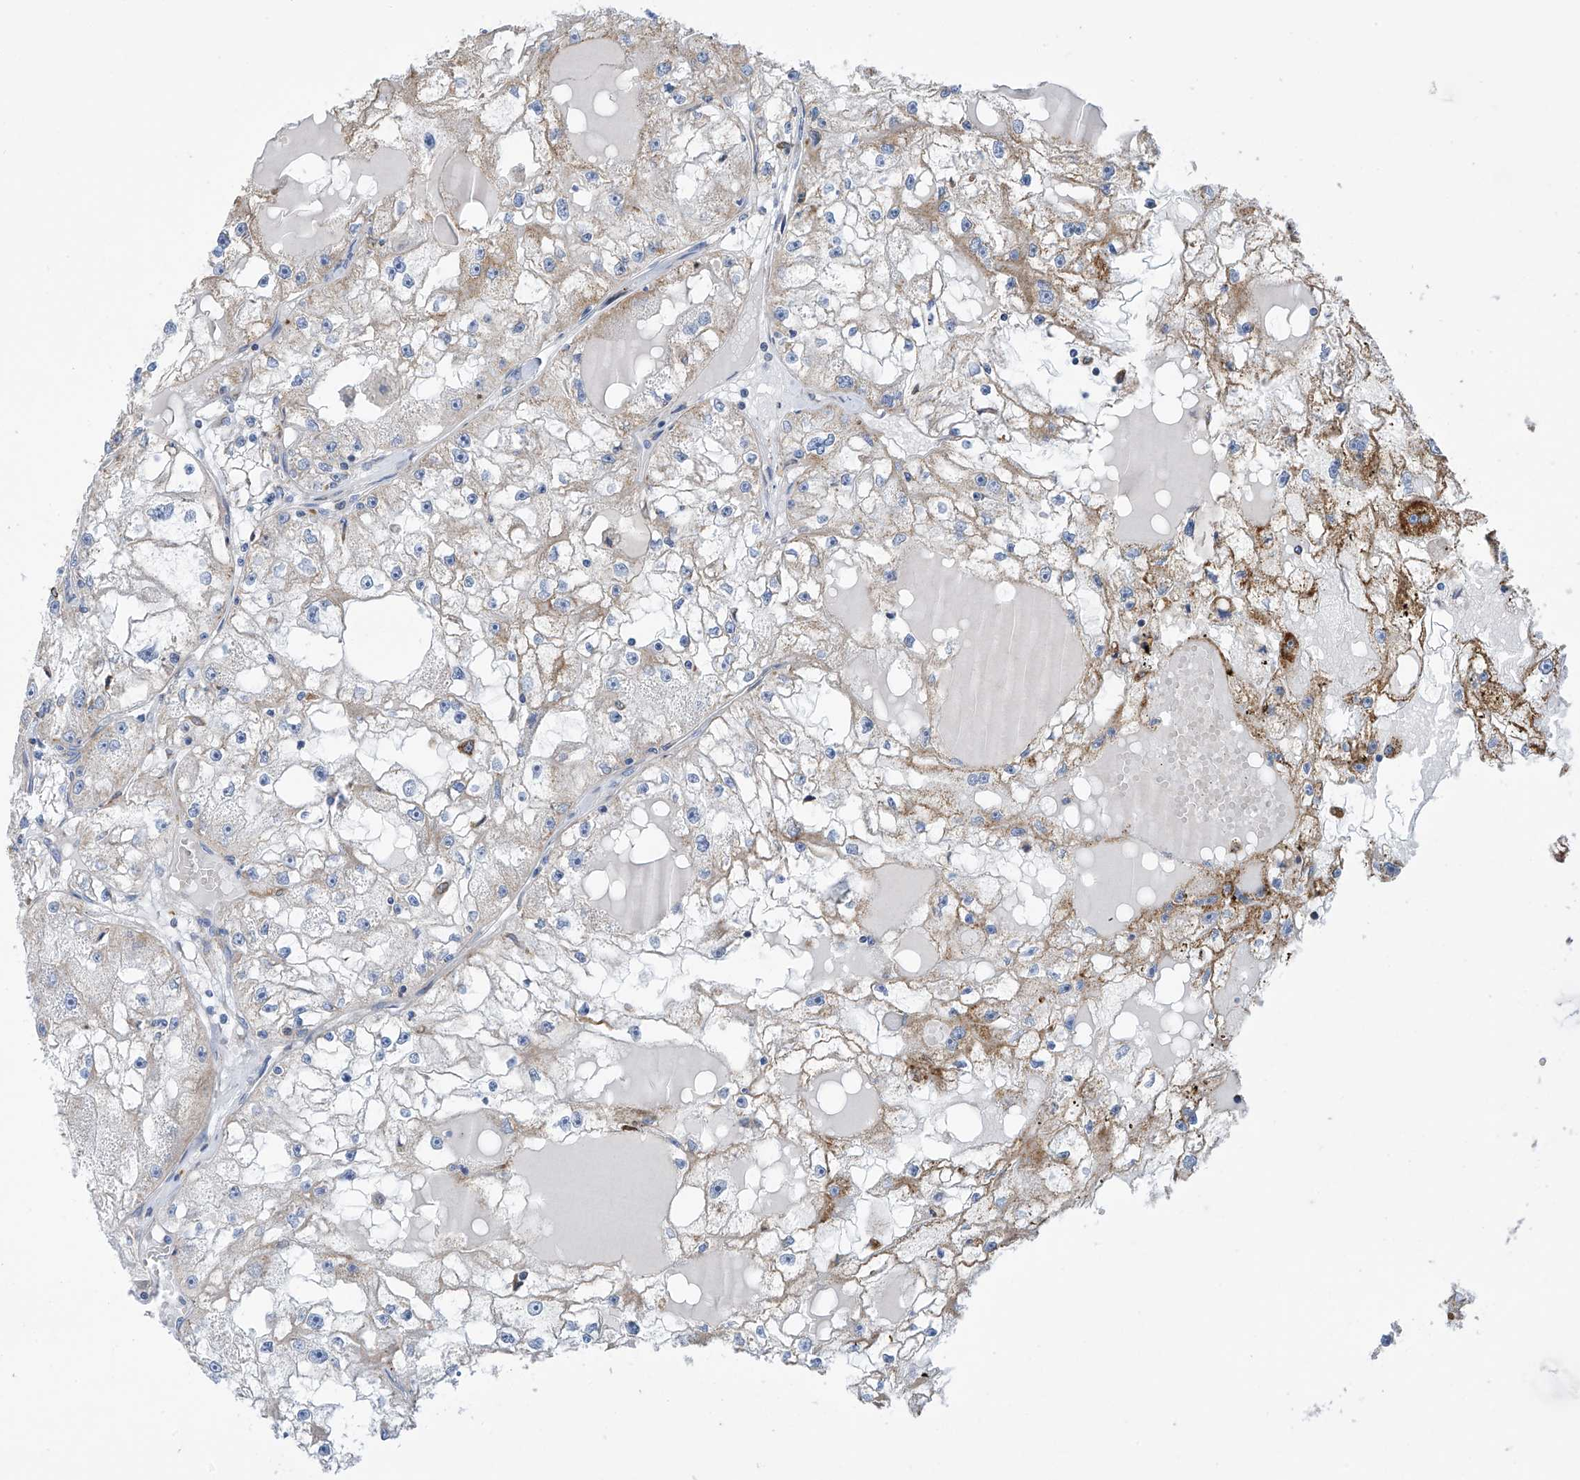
{"staining": {"intensity": "moderate", "quantity": "<25%", "location": "cytoplasmic/membranous"}, "tissue": "renal cancer", "cell_type": "Tumor cells", "image_type": "cancer", "snomed": [{"axis": "morphology", "description": "Adenocarcinoma, NOS"}, {"axis": "topography", "description": "Kidney"}], "caption": "Protein expression analysis of renal cancer demonstrates moderate cytoplasmic/membranous expression in approximately <25% of tumor cells.", "gene": "EIF5B", "patient": {"sex": "male", "age": 56}}